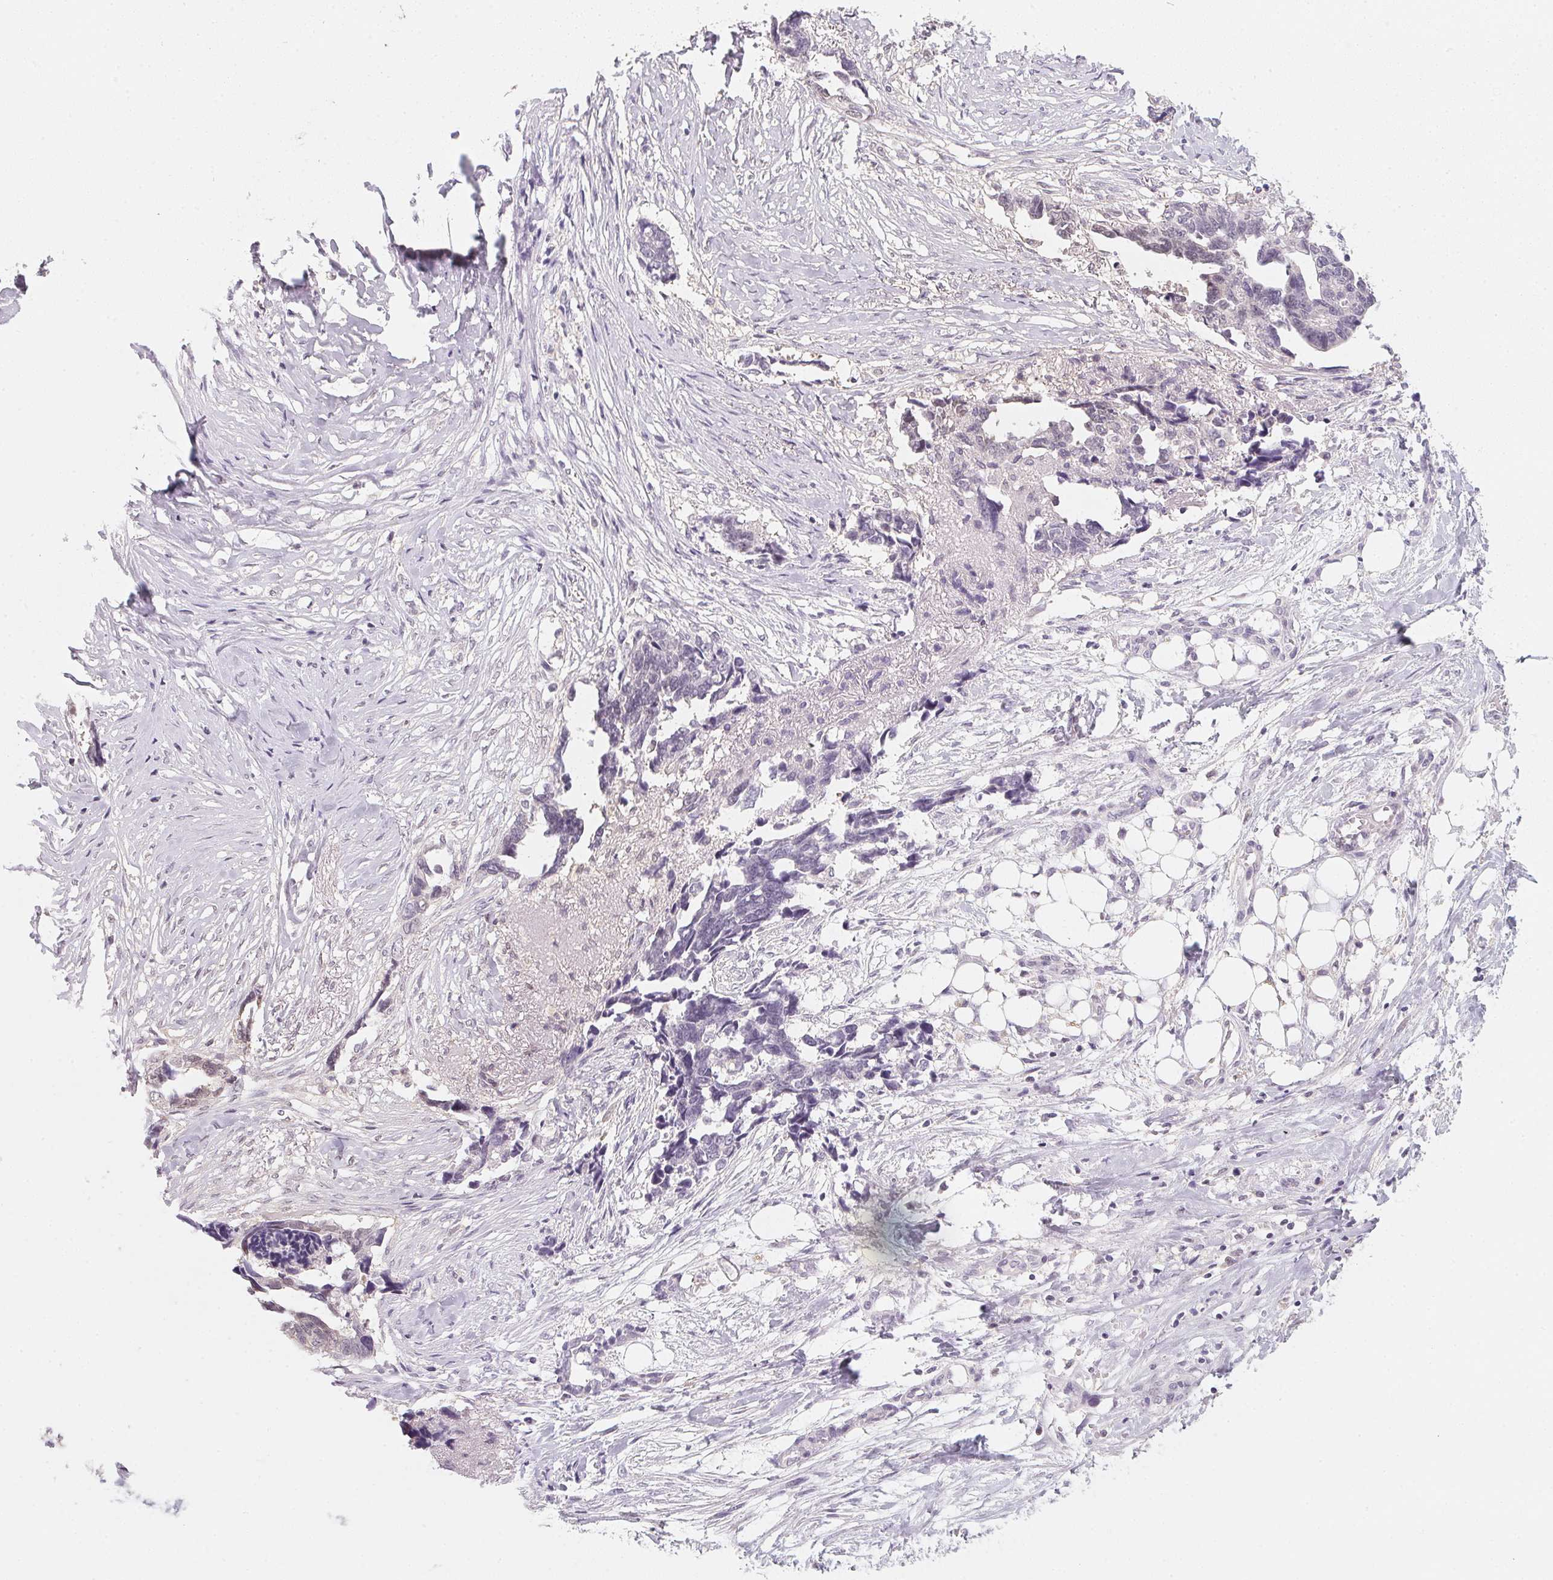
{"staining": {"intensity": "negative", "quantity": "none", "location": "none"}, "tissue": "ovarian cancer", "cell_type": "Tumor cells", "image_type": "cancer", "snomed": [{"axis": "morphology", "description": "Cystadenocarcinoma, serous, NOS"}, {"axis": "topography", "description": "Ovary"}], "caption": "DAB (3,3'-diaminobenzidine) immunohistochemical staining of ovarian serous cystadenocarcinoma demonstrates no significant positivity in tumor cells.", "gene": "CFAP276", "patient": {"sex": "female", "age": 69}}